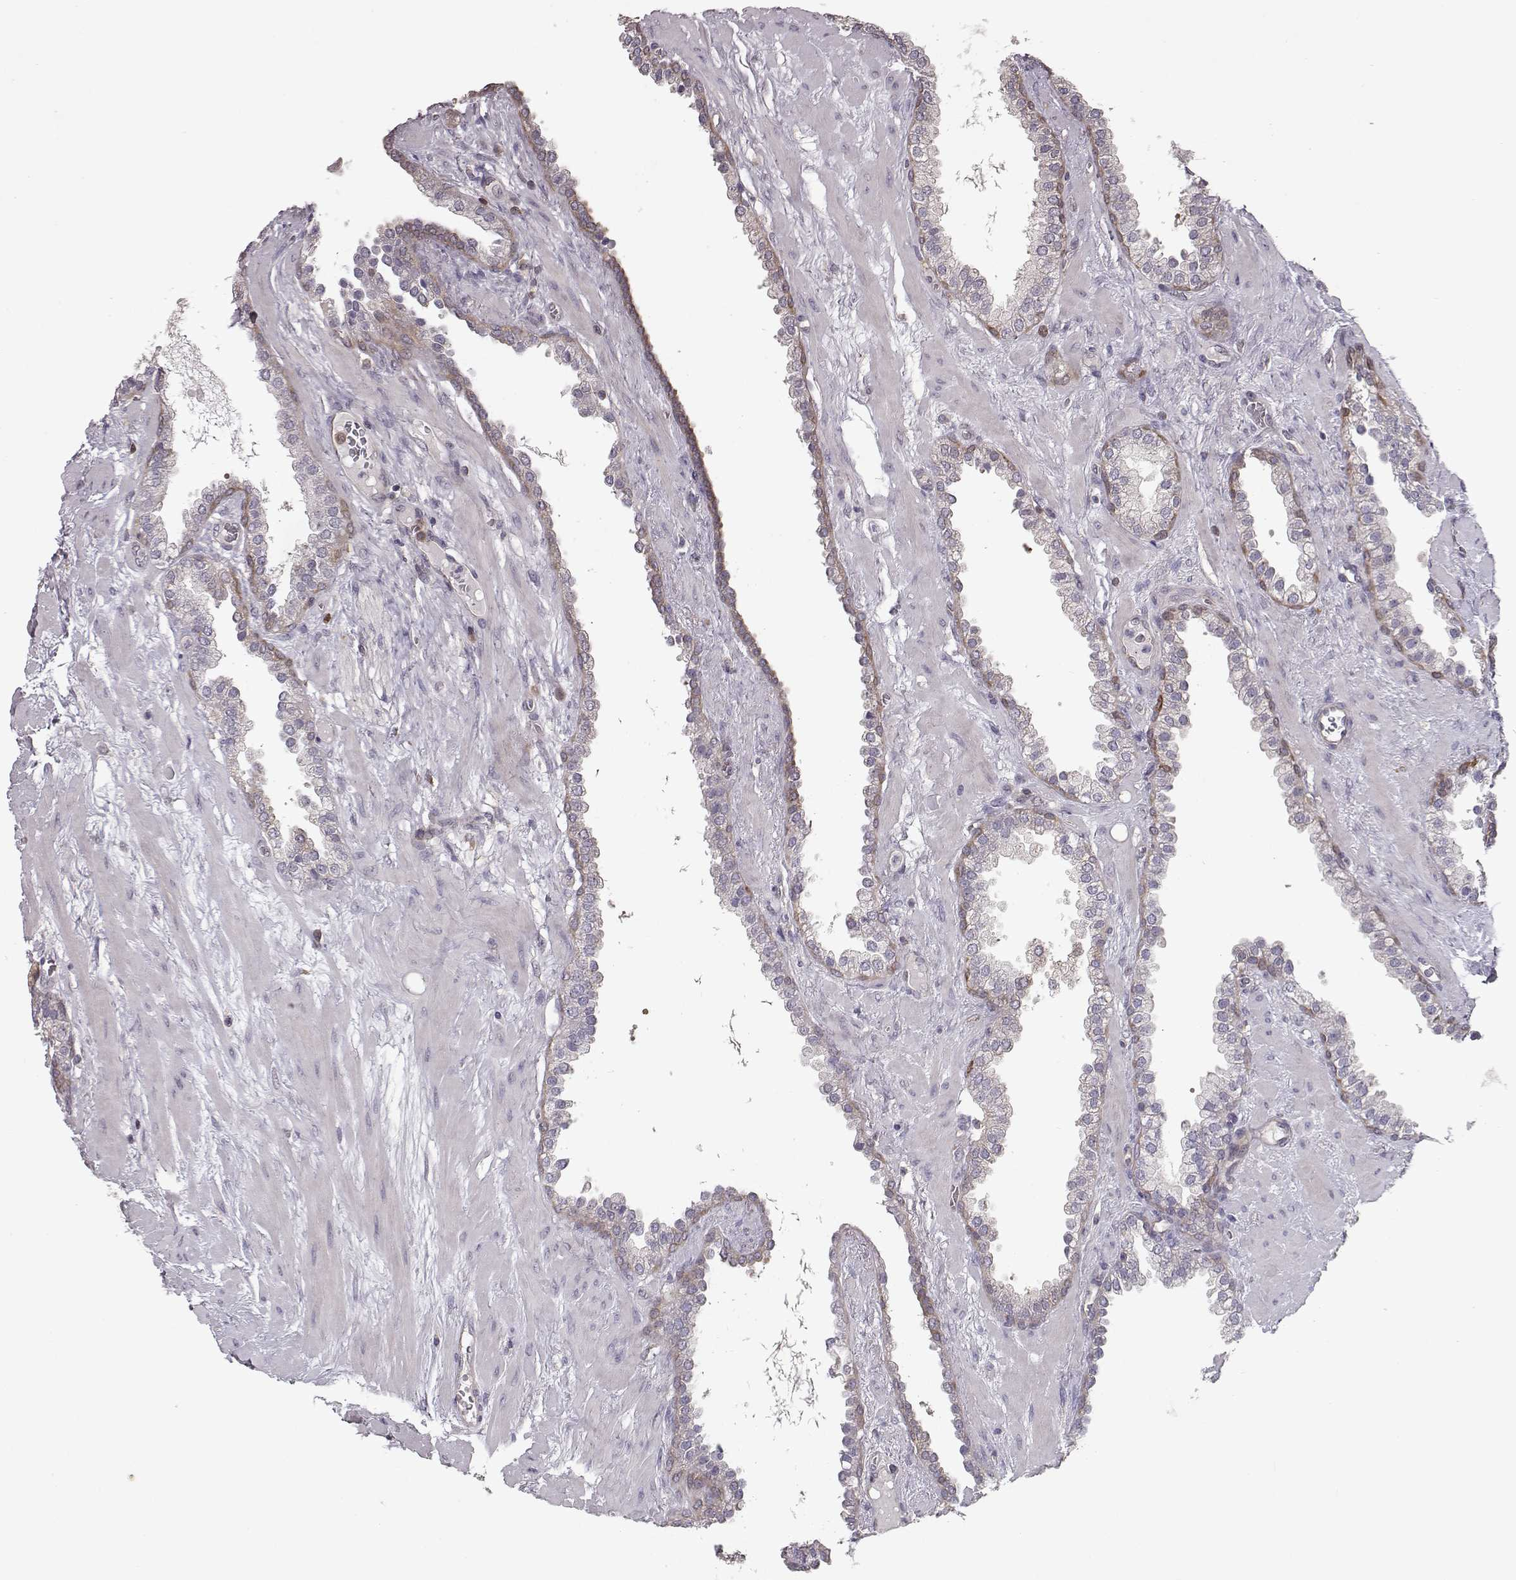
{"staining": {"intensity": "moderate", "quantity": "25%-75%", "location": "cytoplasmic/membranous"}, "tissue": "prostate cancer", "cell_type": "Tumor cells", "image_type": "cancer", "snomed": [{"axis": "morphology", "description": "Adenocarcinoma, Low grade"}, {"axis": "topography", "description": "Prostate"}], "caption": "Prostate cancer (adenocarcinoma (low-grade)) tissue displays moderate cytoplasmic/membranous staining in about 25%-75% of tumor cells, visualized by immunohistochemistry.", "gene": "RANBP1", "patient": {"sex": "male", "age": 62}}